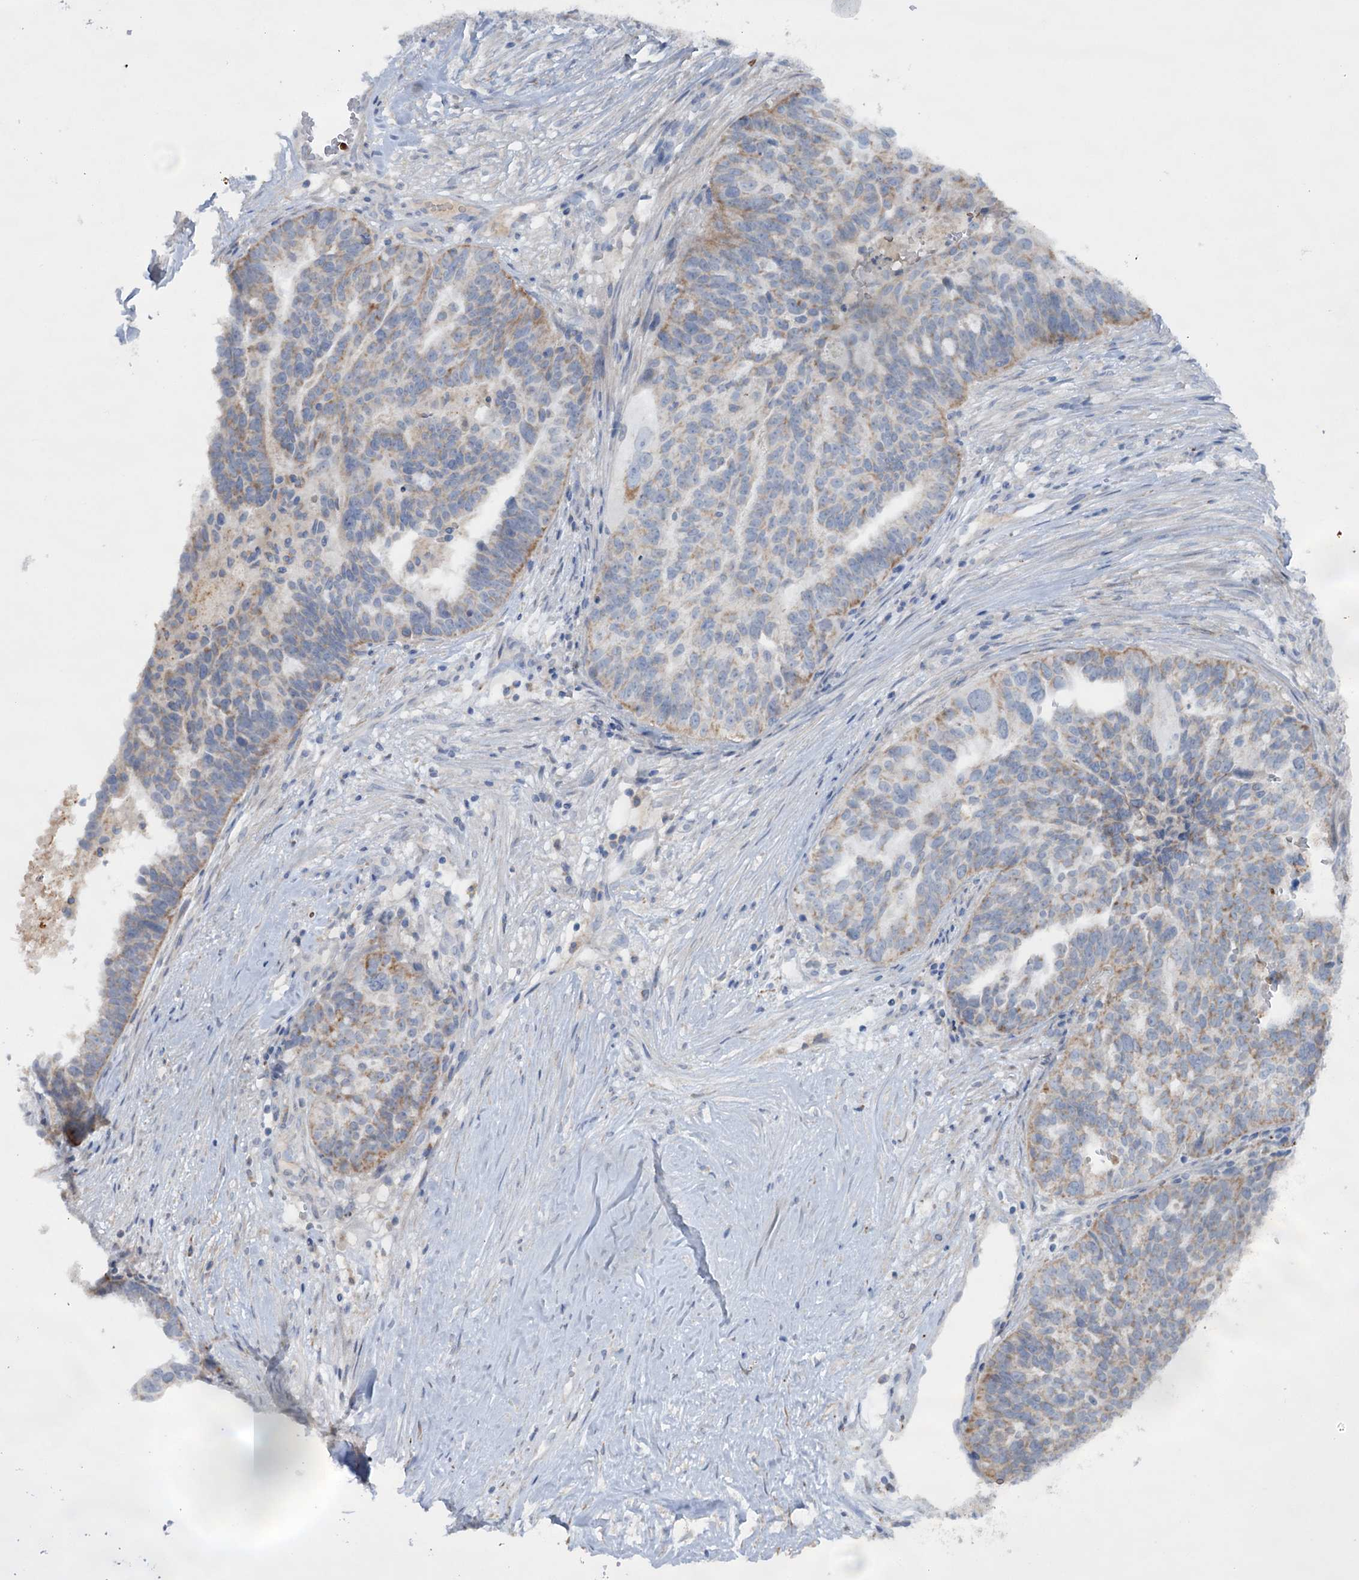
{"staining": {"intensity": "weak", "quantity": "25%-75%", "location": "cytoplasmic/membranous"}, "tissue": "ovarian cancer", "cell_type": "Tumor cells", "image_type": "cancer", "snomed": [{"axis": "morphology", "description": "Cystadenocarcinoma, serous, NOS"}, {"axis": "topography", "description": "Ovary"}], "caption": "Immunohistochemical staining of ovarian serous cystadenocarcinoma displays low levels of weak cytoplasmic/membranous staining in about 25%-75% of tumor cells.", "gene": "MTCH2", "patient": {"sex": "female", "age": 59}}